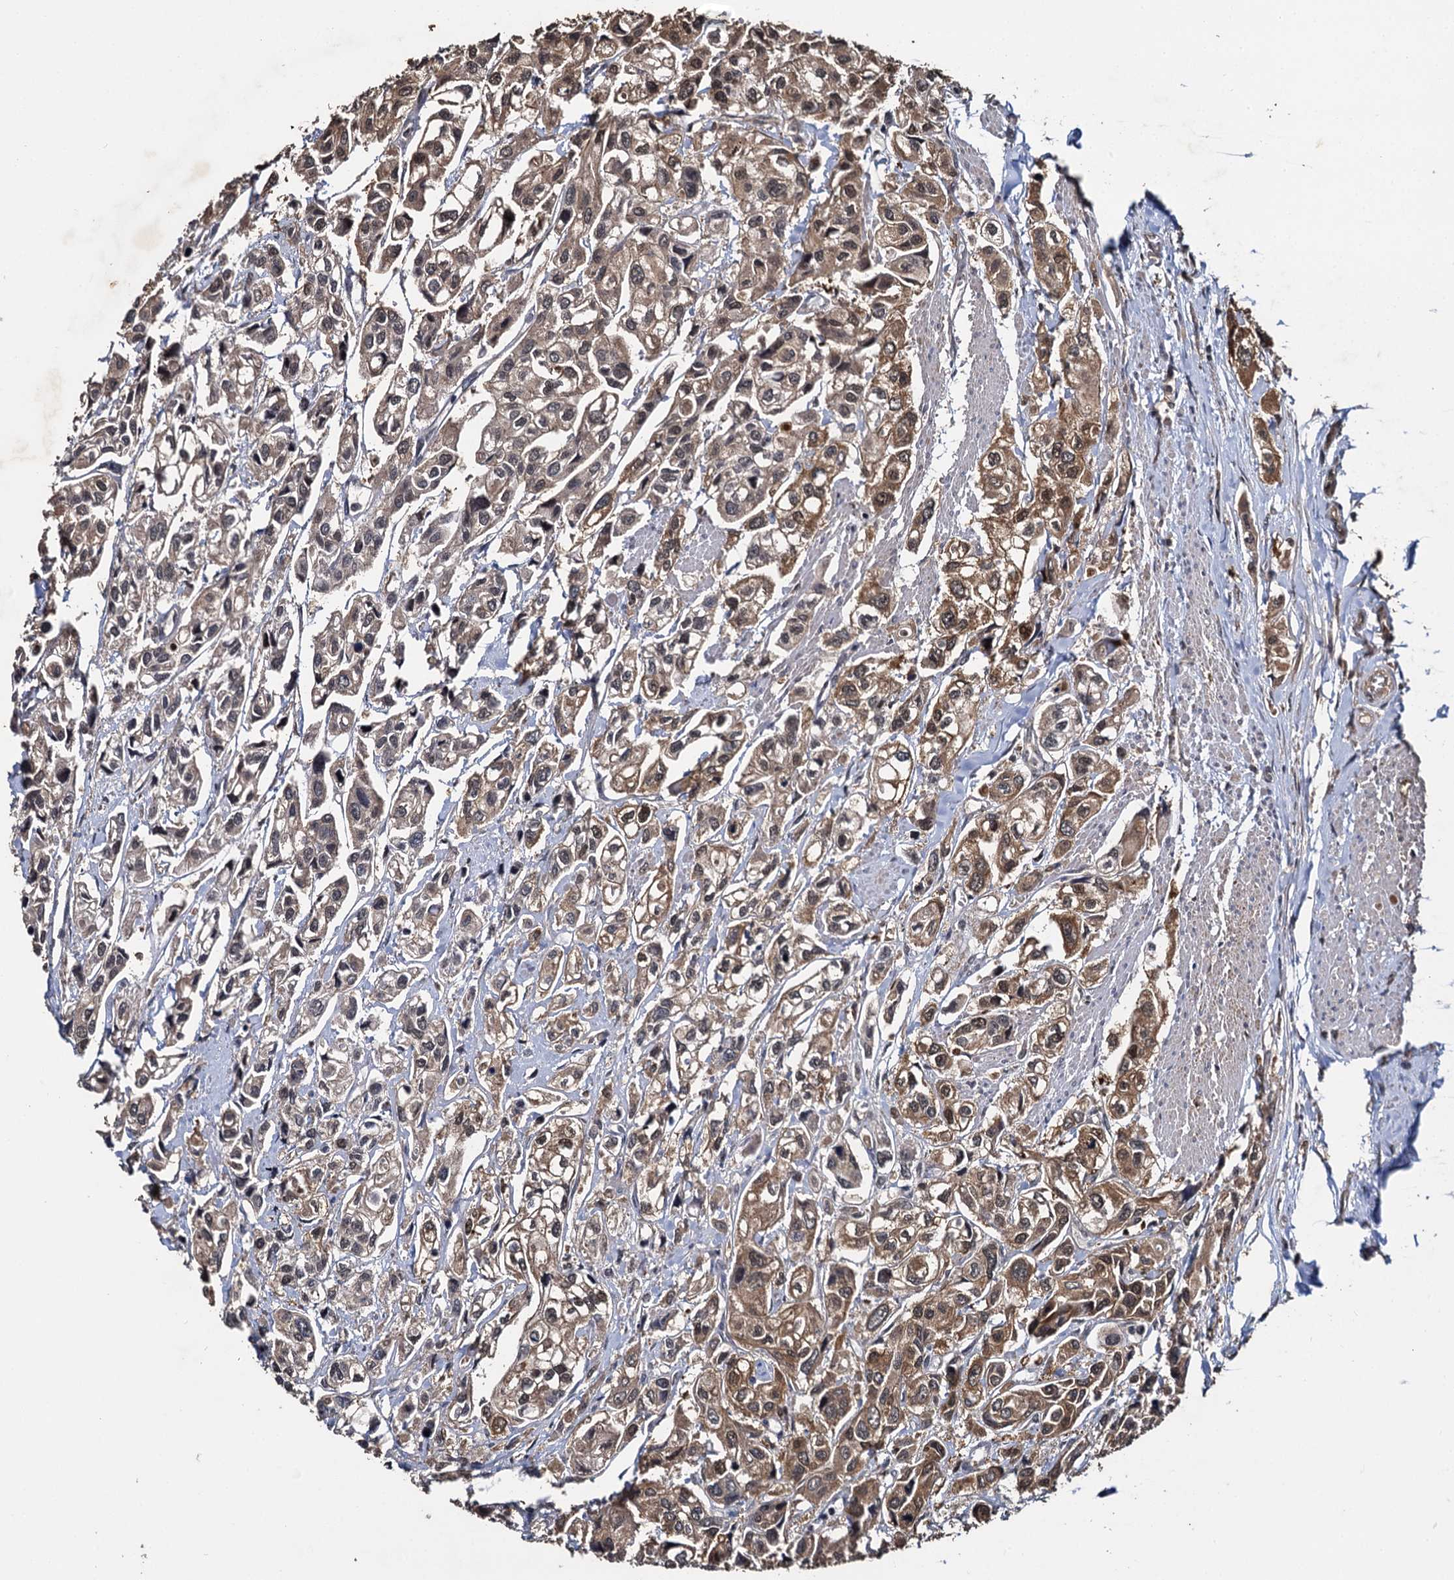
{"staining": {"intensity": "moderate", "quantity": ">75%", "location": "cytoplasmic/membranous,nuclear"}, "tissue": "urothelial cancer", "cell_type": "Tumor cells", "image_type": "cancer", "snomed": [{"axis": "morphology", "description": "Urothelial carcinoma, High grade"}, {"axis": "topography", "description": "Urinary bladder"}], "caption": "The histopathology image demonstrates immunohistochemical staining of high-grade urothelial carcinoma. There is moderate cytoplasmic/membranous and nuclear staining is appreciated in about >75% of tumor cells.", "gene": "SLC46A3", "patient": {"sex": "male", "age": 67}}